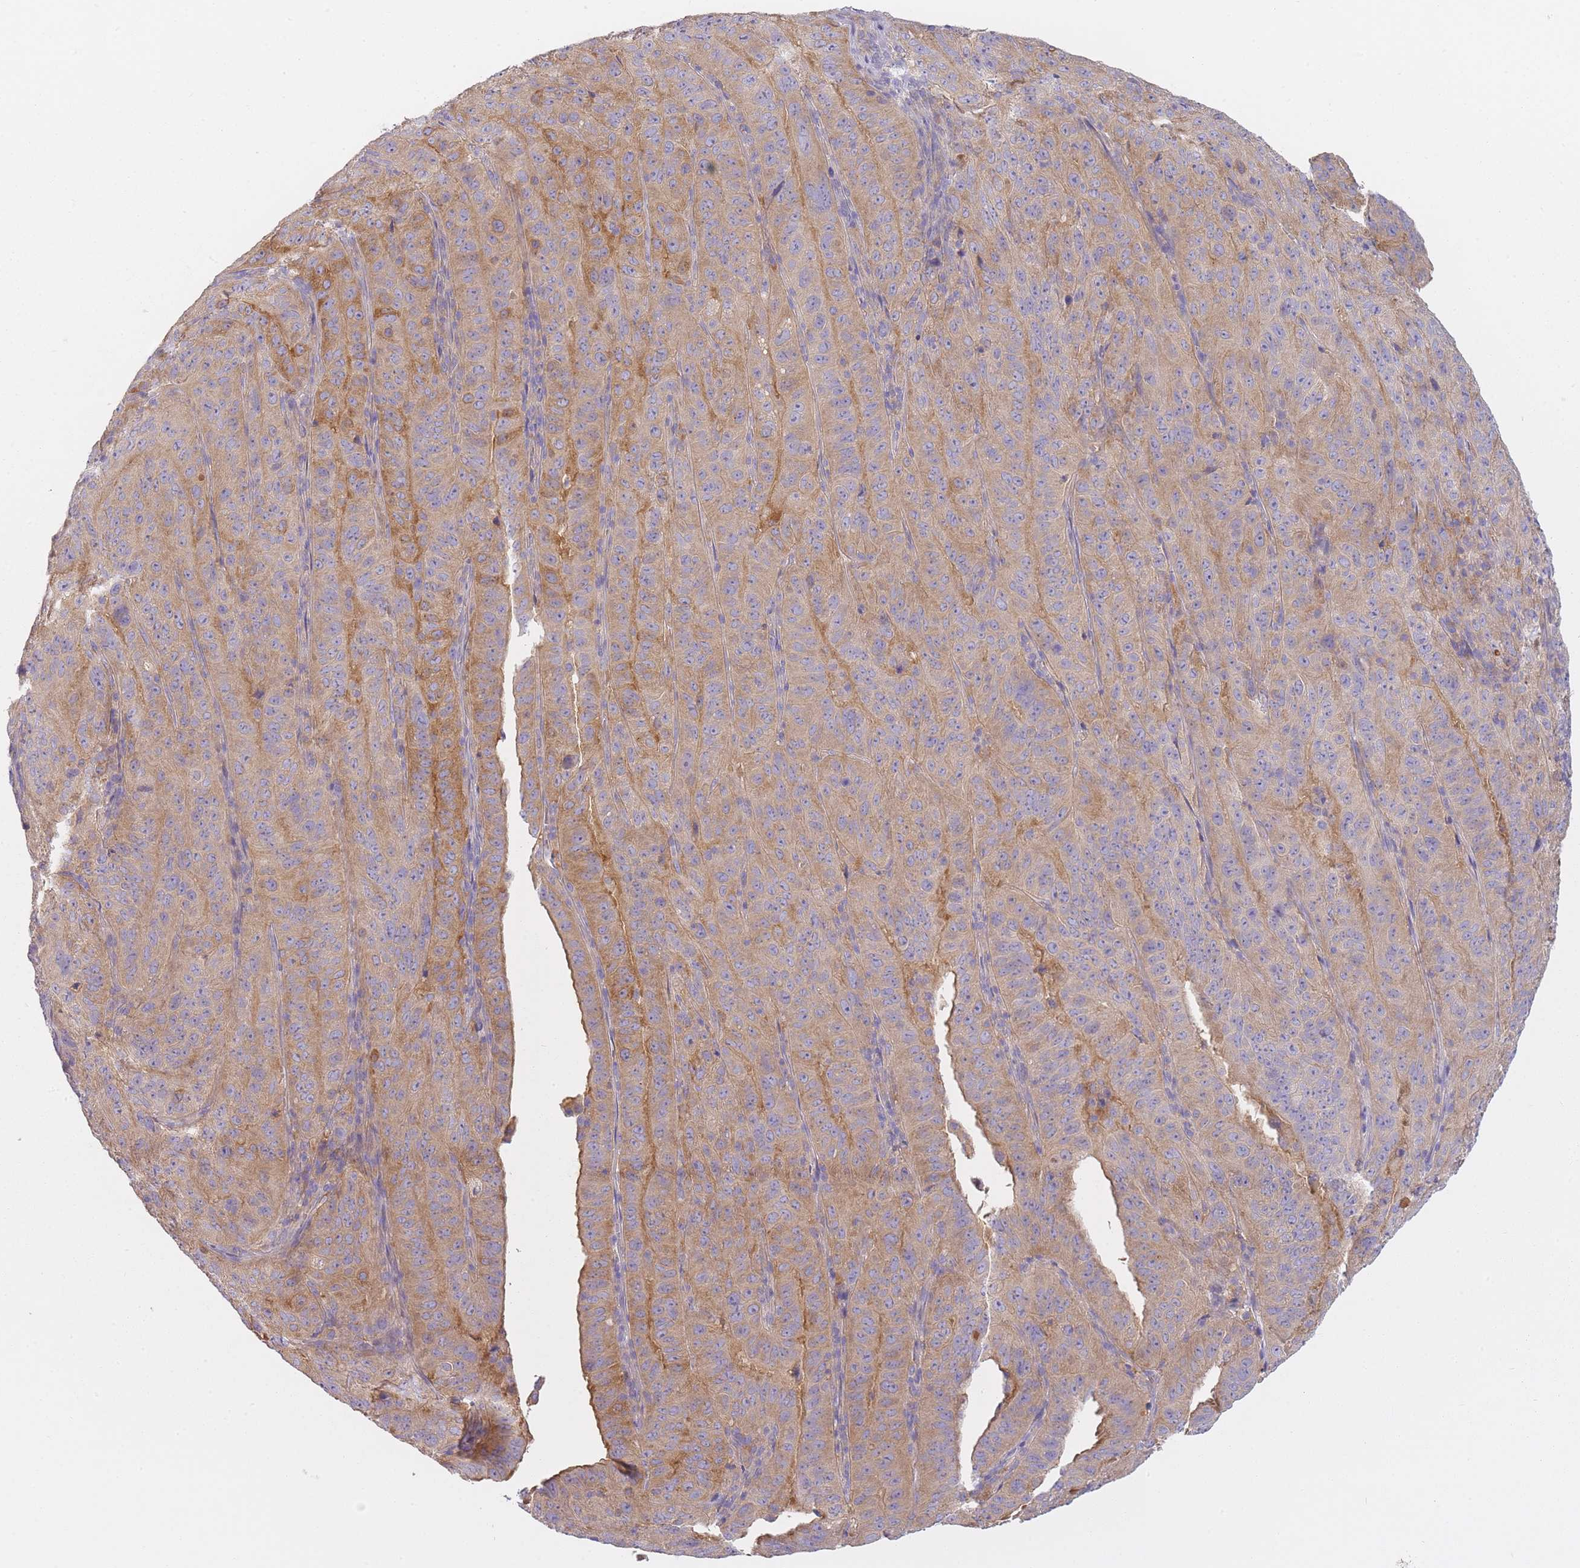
{"staining": {"intensity": "weak", "quantity": "25%-75%", "location": "cytoplasmic/membranous"}, "tissue": "pancreatic cancer", "cell_type": "Tumor cells", "image_type": "cancer", "snomed": [{"axis": "morphology", "description": "Adenocarcinoma, NOS"}, {"axis": "topography", "description": "Pancreas"}], "caption": "Pancreatic cancer (adenocarcinoma) was stained to show a protein in brown. There is low levels of weak cytoplasmic/membranous expression in approximately 25%-75% of tumor cells. Ihc stains the protein in brown and the nuclei are stained blue.", "gene": "AP3M2", "patient": {"sex": "male", "age": 63}}